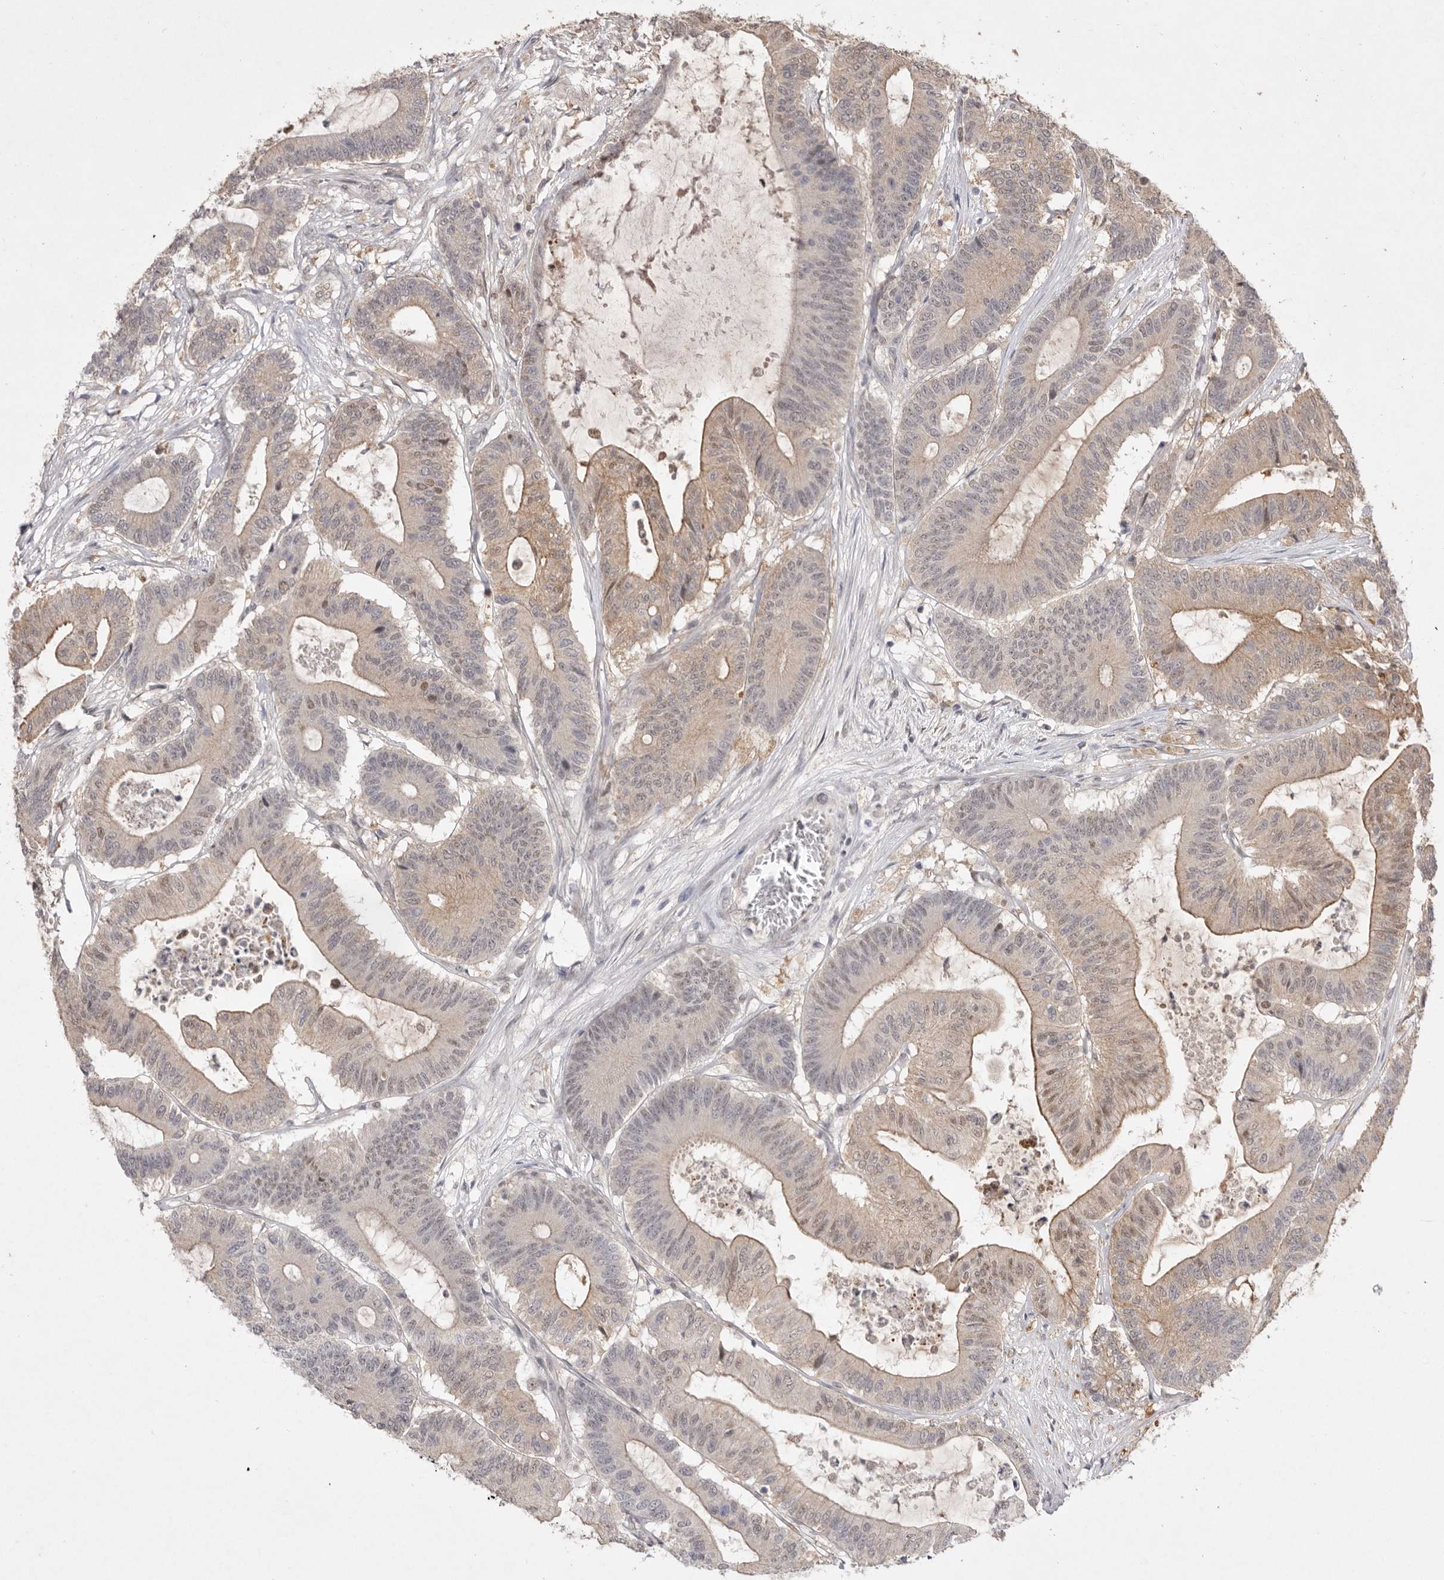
{"staining": {"intensity": "moderate", "quantity": "25%-75%", "location": "cytoplasmic/membranous,nuclear"}, "tissue": "colorectal cancer", "cell_type": "Tumor cells", "image_type": "cancer", "snomed": [{"axis": "morphology", "description": "Adenocarcinoma, NOS"}, {"axis": "topography", "description": "Colon"}], "caption": "The immunohistochemical stain shows moderate cytoplasmic/membranous and nuclear staining in tumor cells of adenocarcinoma (colorectal) tissue.", "gene": "TADA1", "patient": {"sex": "female", "age": 84}}